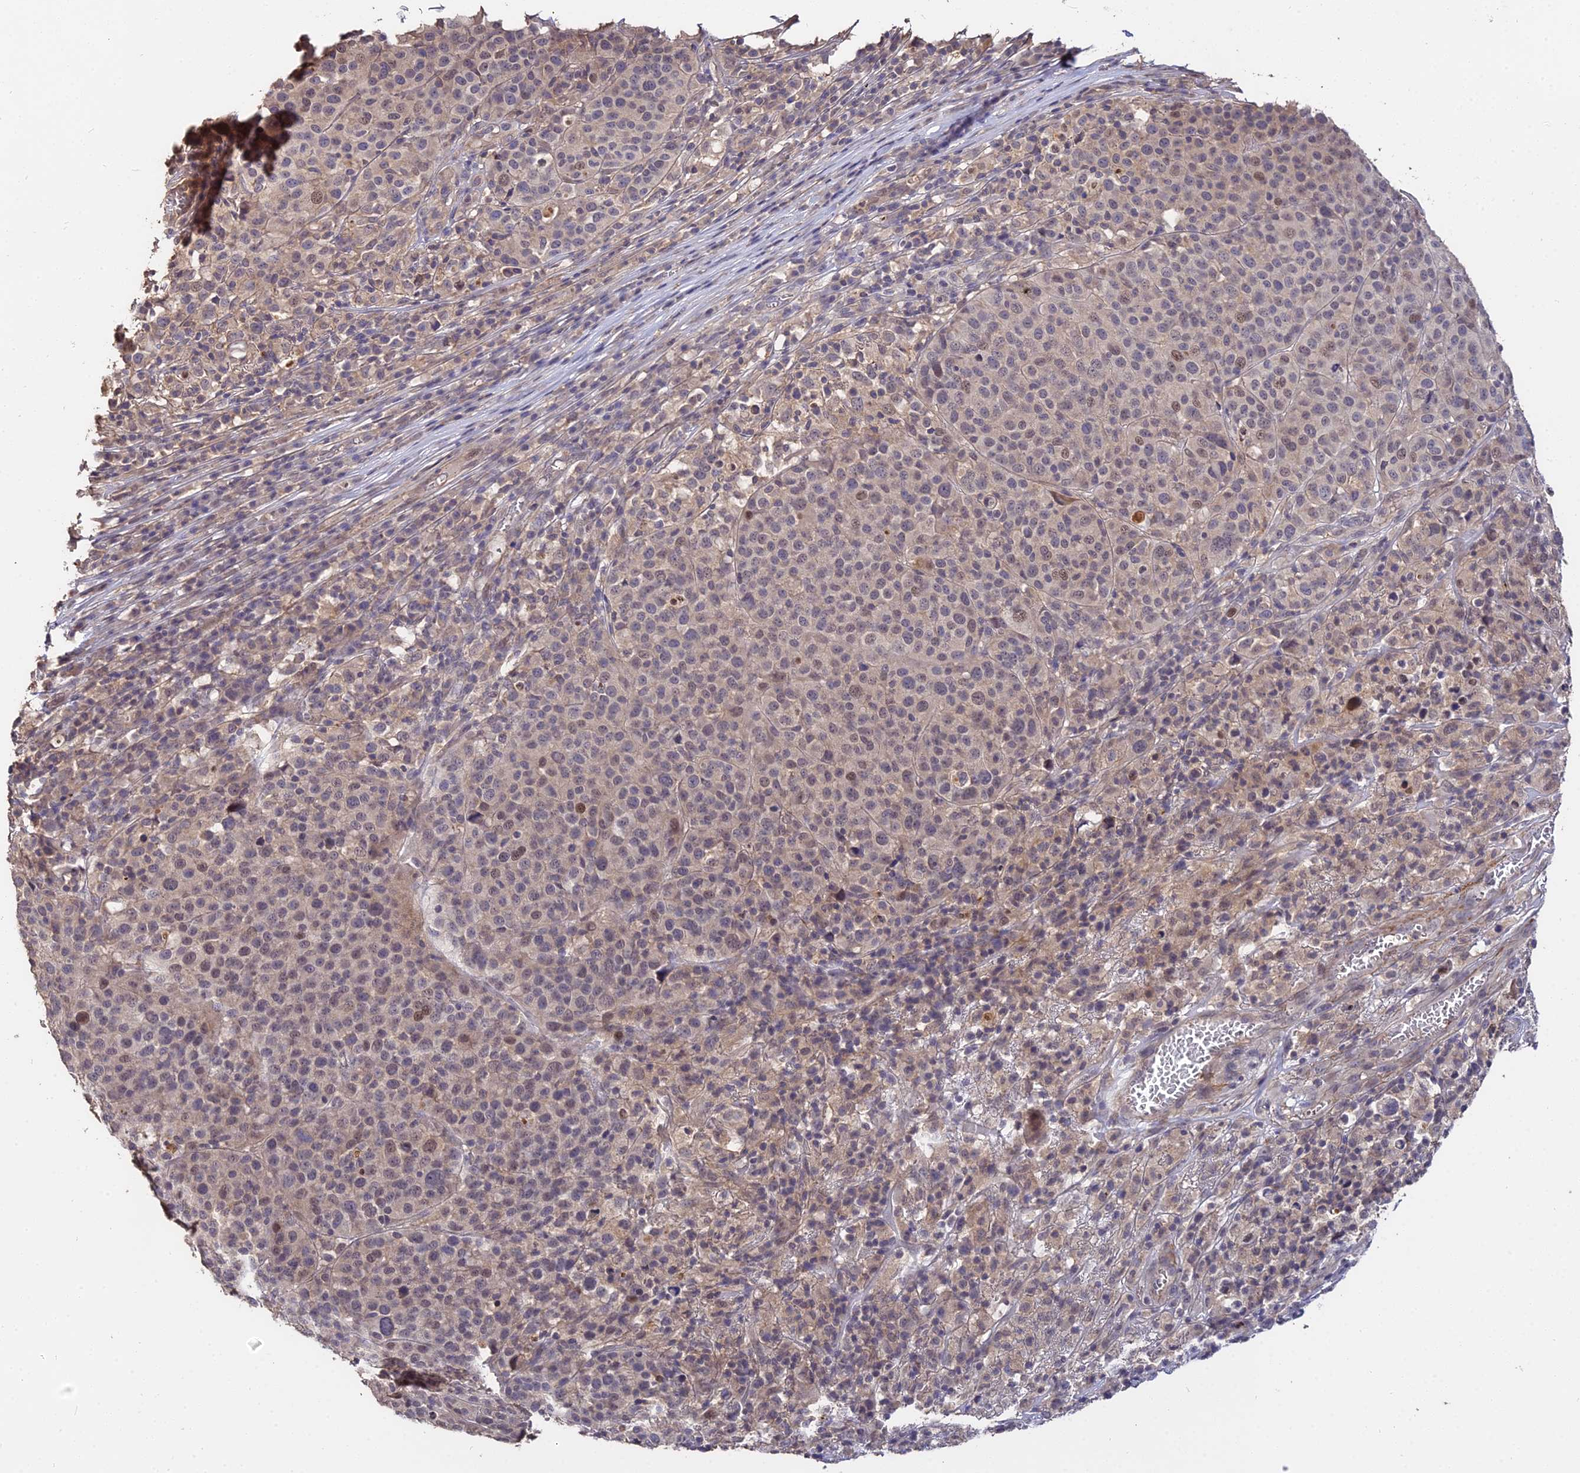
{"staining": {"intensity": "weak", "quantity": "25%-75%", "location": "cytoplasmic/membranous,nuclear"}, "tissue": "melanoma", "cell_type": "Tumor cells", "image_type": "cancer", "snomed": [{"axis": "morphology", "description": "Malignant melanoma, Metastatic site"}, {"axis": "topography", "description": "Lymph node"}], "caption": "The image exhibits immunohistochemical staining of melanoma. There is weak cytoplasmic/membranous and nuclear positivity is appreciated in approximately 25%-75% of tumor cells.", "gene": "LSM5", "patient": {"sex": "male", "age": 44}}